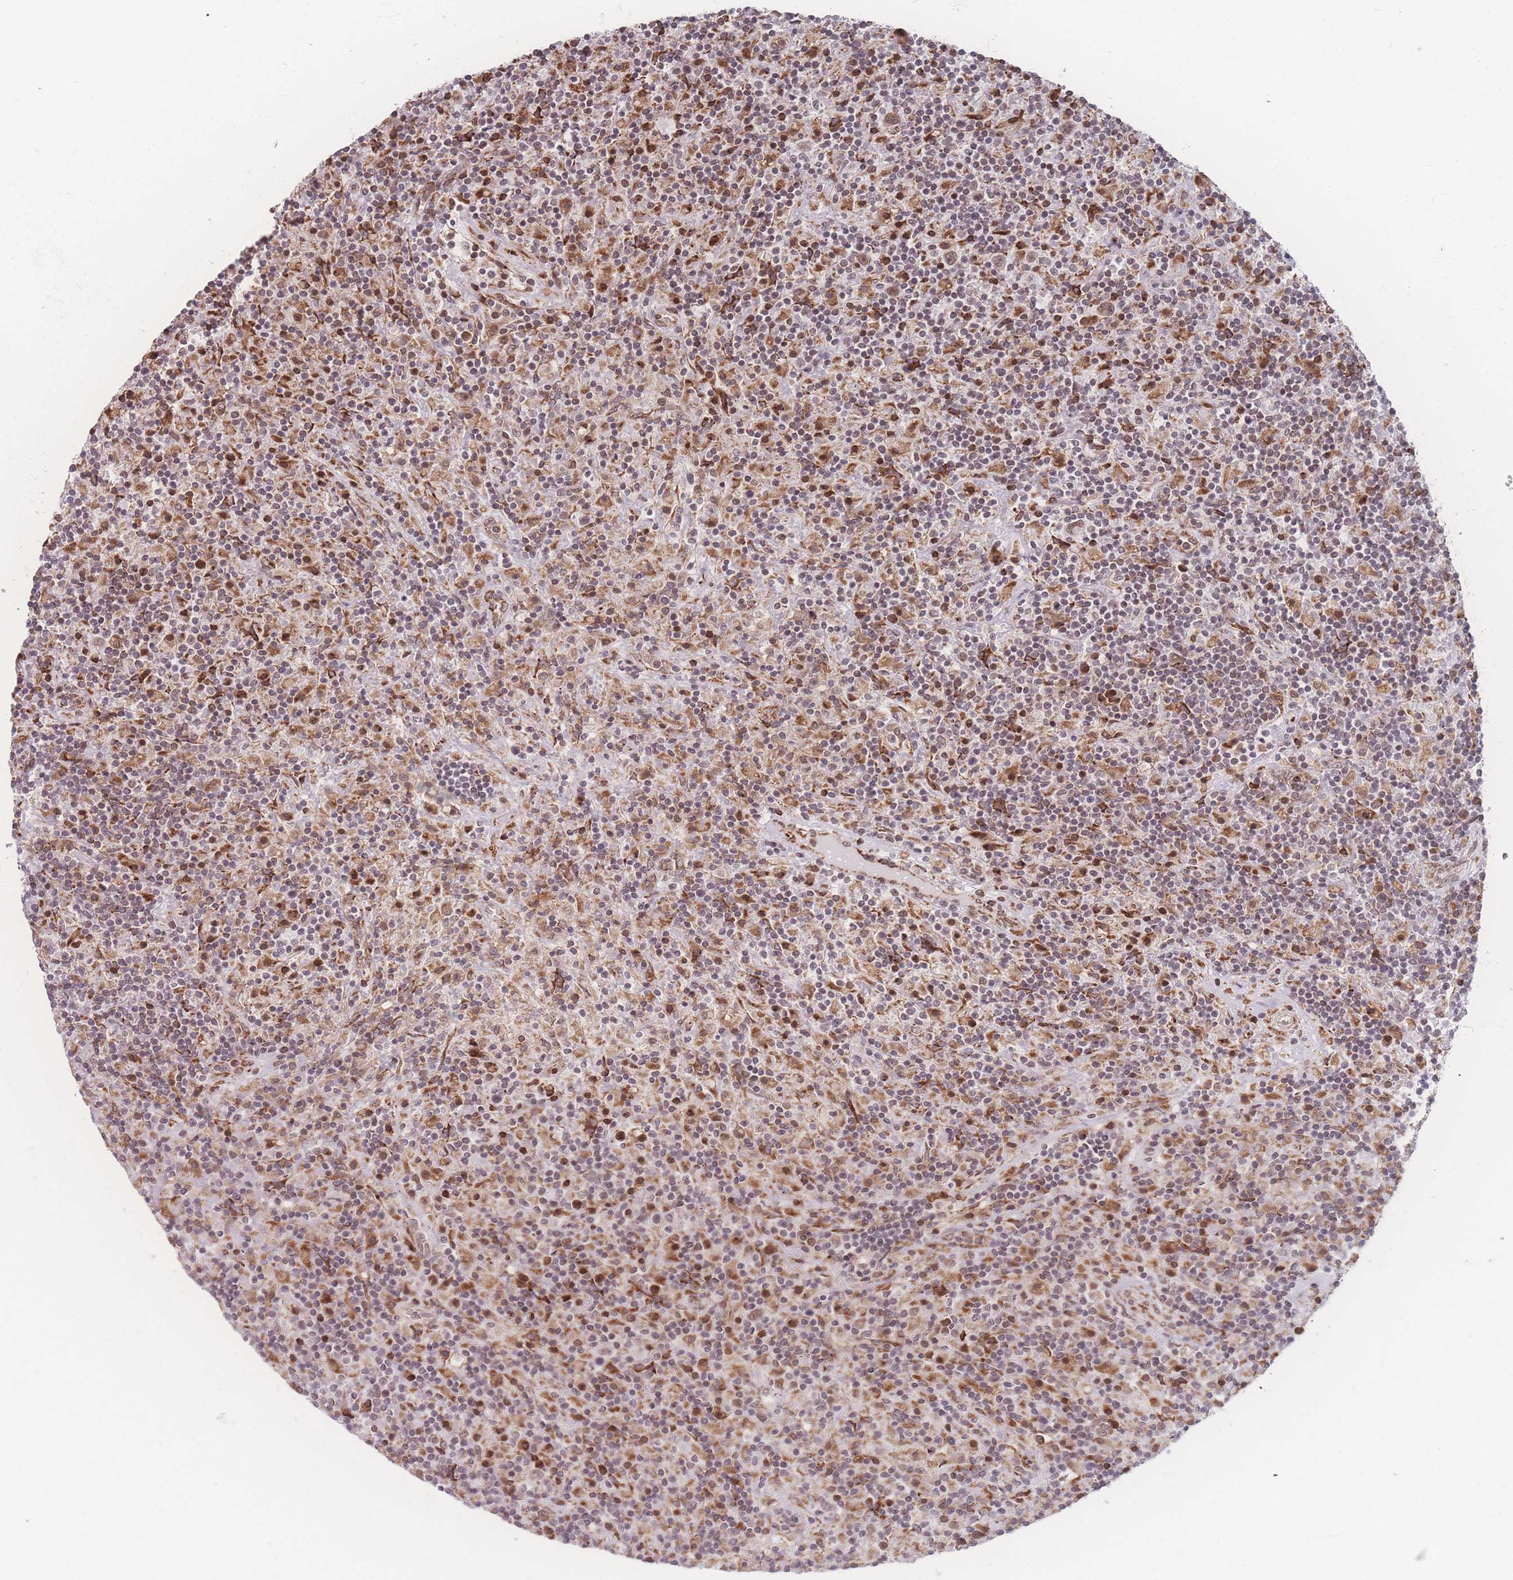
{"staining": {"intensity": "weak", "quantity": ">75%", "location": "cytoplasmic/membranous,nuclear"}, "tissue": "lymphoma", "cell_type": "Tumor cells", "image_type": "cancer", "snomed": [{"axis": "morphology", "description": "Hodgkin's disease, NOS"}, {"axis": "topography", "description": "Lymph node"}], "caption": "Hodgkin's disease tissue reveals weak cytoplasmic/membranous and nuclear expression in approximately >75% of tumor cells, visualized by immunohistochemistry.", "gene": "ZC3H13", "patient": {"sex": "male", "age": 70}}